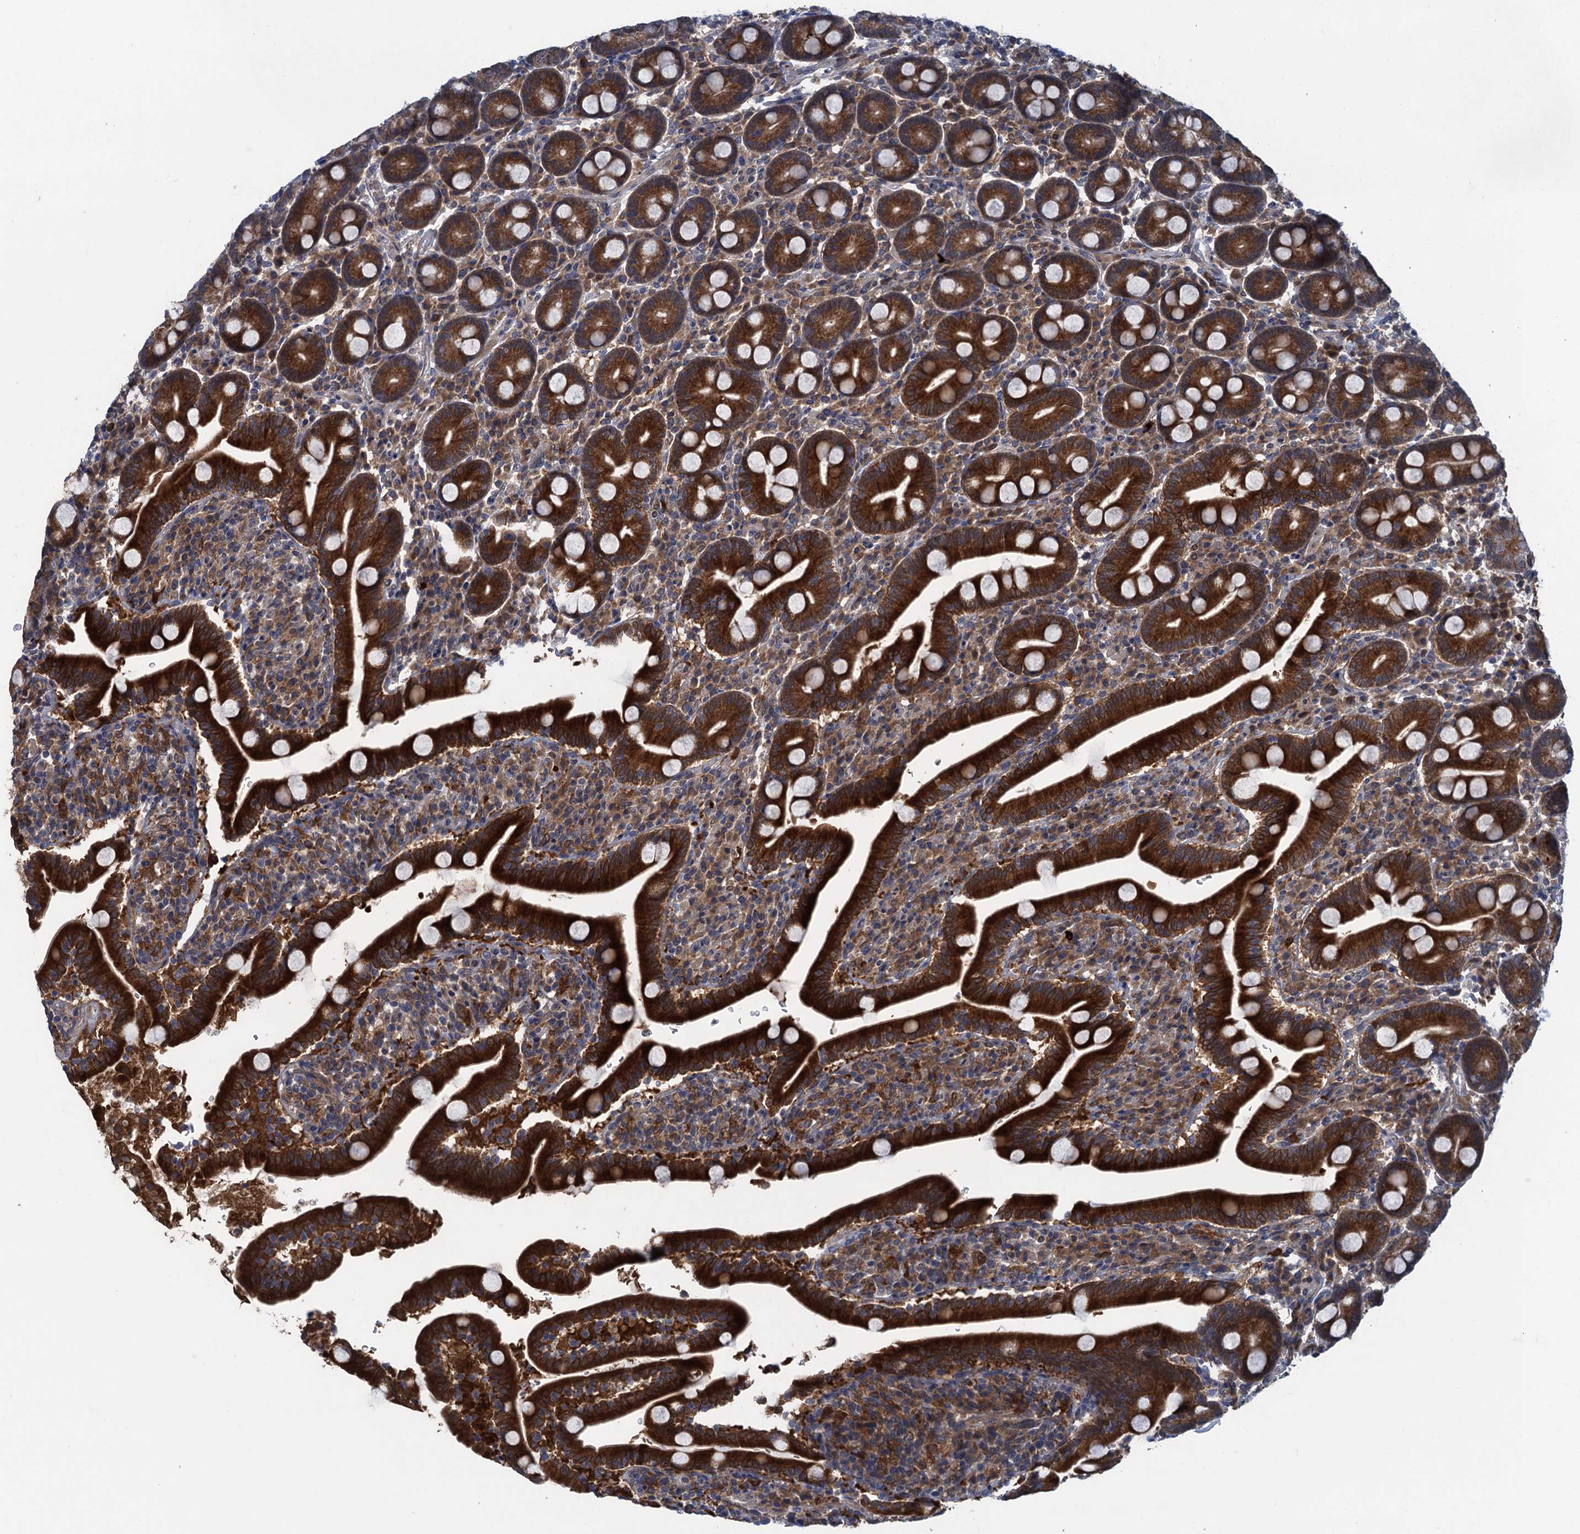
{"staining": {"intensity": "strong", "quantity": ">75%", "location": "cytoplasmic/membranous"}, "tissue": "duodenum", "cell_type": "Glandular cells", "image_type": "normal", "snomed": [{"axis": "morphology", "description": "Normal tissue, NOS"}, {"axis": "topography", "description": "Duodenum"}], "caption": "Normal duodenum was stained to show a protein in brown. There is high levels of strong cytoplasmic/membranous expression in approximately >75% of glandular cells. Ihc stains the protein in brown and the nuclei are stained blue.", "gene": "CNTN5", "patient": {"sex": "male", "age": 35}}